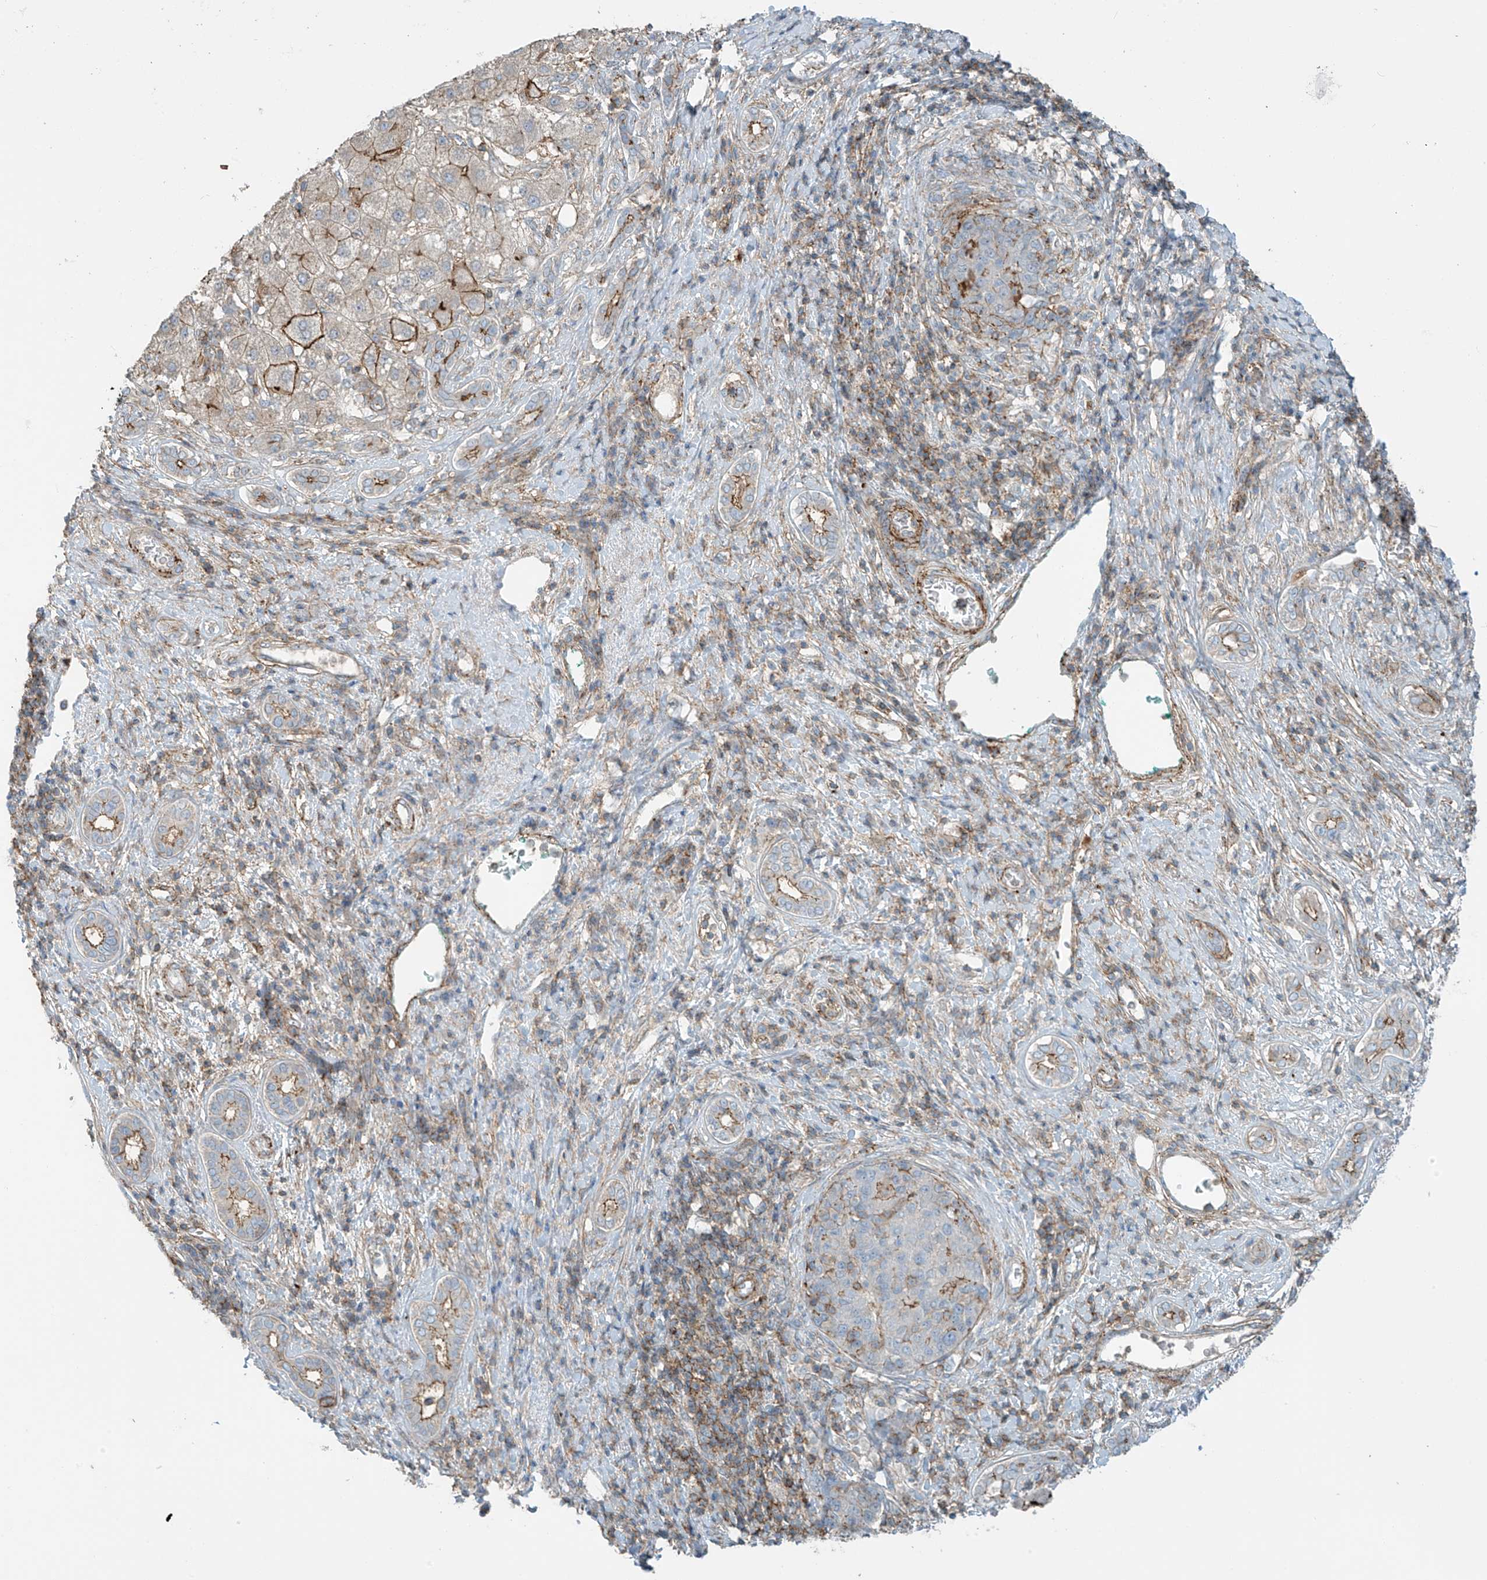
{"staining": {"intensity": "moderate", "quantity": "<25%", "location": "cytoplasmic/membranous"}, "tissue": "liver cancer", "cell_type": "Tumor cells", "image_type": "cancer", "snomed": [{"axis": "morphology", "description": "Carcinoma, Hepatocellular, NOS"}, {"axis": "topography", "description": "Liver"}], "caption": "Immunohistochemical staining of liver hepatocellular carcinoma exhibits moderate cytoplasmic/membranous protein positivity in about <25% of tumor cells.", "gene": "SLC9A2", "patient": {"sex": "male", "age": 65}}